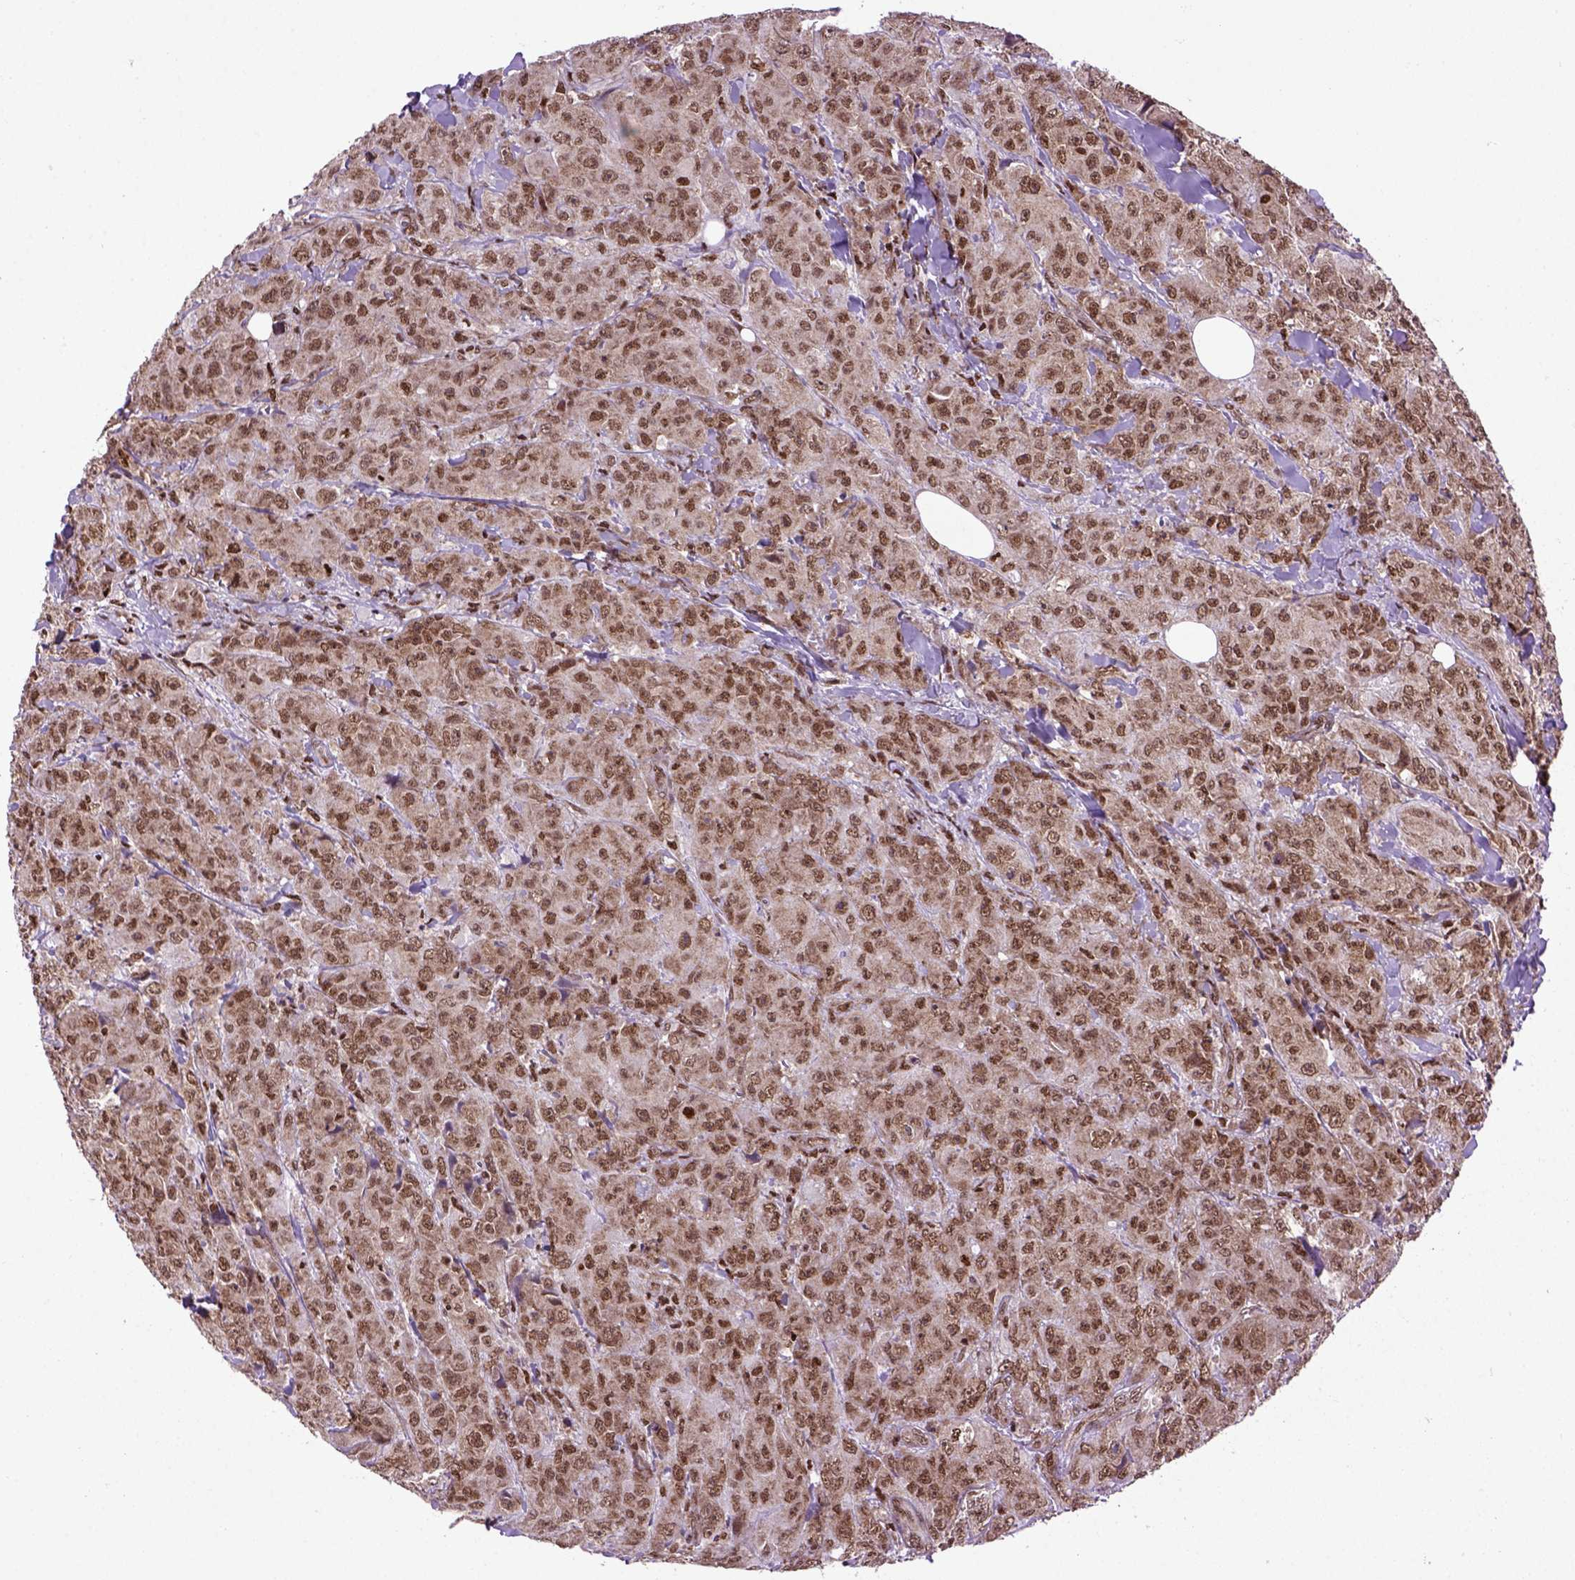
{"staining": {"intensity": "moderate", "quantity": ">75%", "location": "cytoplasmic/membranous,nuclear"}, "tissue": "breast cancer", "cell_type": "Tumor cells", "image_type": "cancer", "snomed": [{"axis": "morphology", "description": "Duct carcinoma"}, {"axis": "topography", "description": "Breast"}], "caption": "IHC (DAB) staining of breast infiltrating ductal carcinoma demonstrates moderate cytoplasmic/membranous and nuclear protein staining in about >75% of tumor cells.", "gene": "CELF1", "patient": {"sex": "female", "age": 43}}